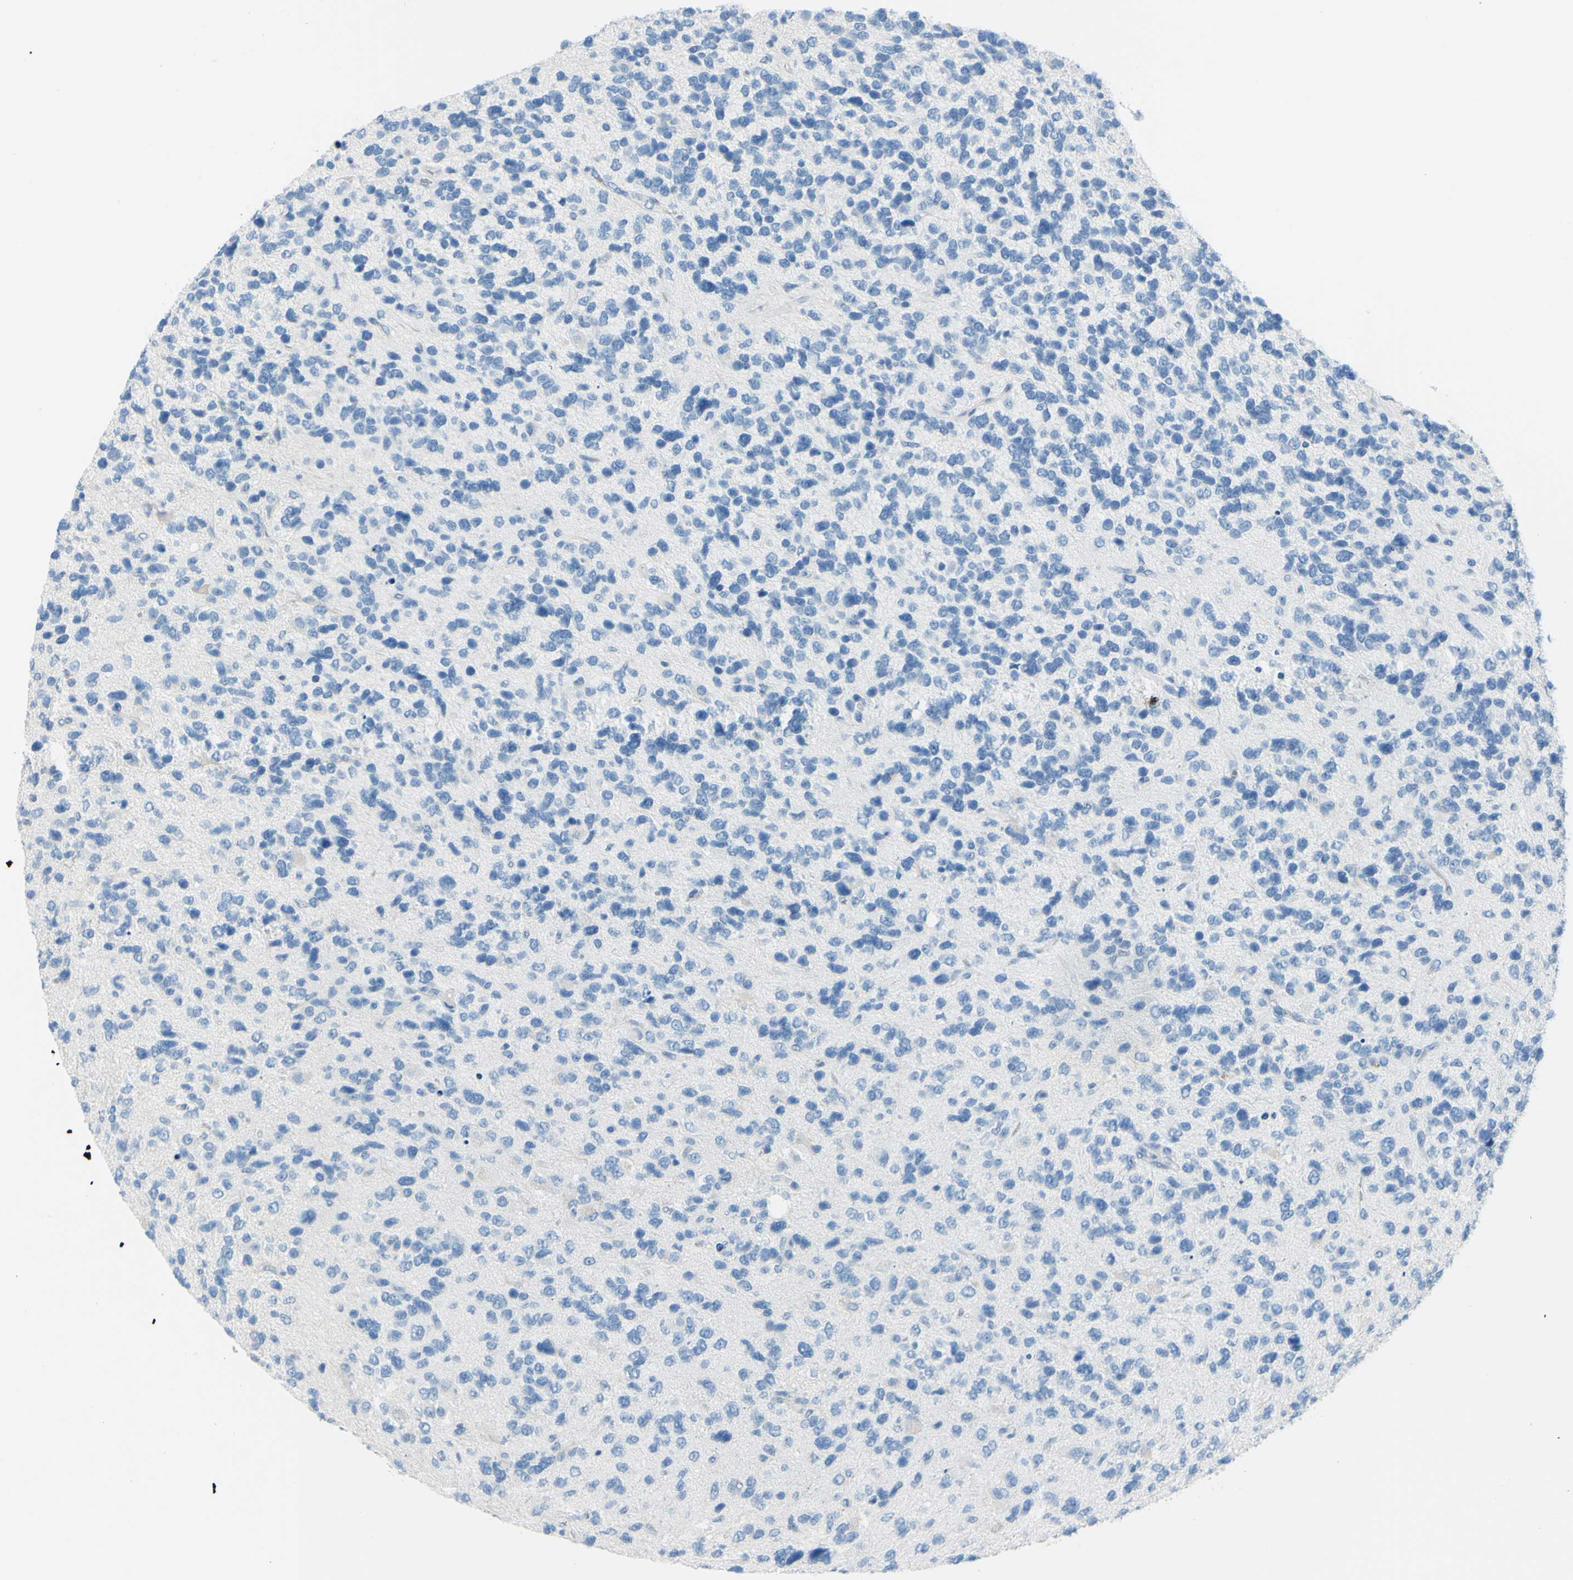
{"staining": {"intensity": "negative", "quantity": "none", "location": "none"}, "tissue": "glioma", "cell_type": "Tumor cells", "image_type": "cancer", "snomed": [{"axis": "morphology", "description": "Glioma, malignant, High grade"}, {"axis": "topography", "description": "Brain"}], "caption": "IHC micrograph of malignant glioma (high-grade) stained for a protein (brown), which exhibits no staining in tumor cells.", "gene": "DCT", "patient": {"sex": "female", "age": 58}}